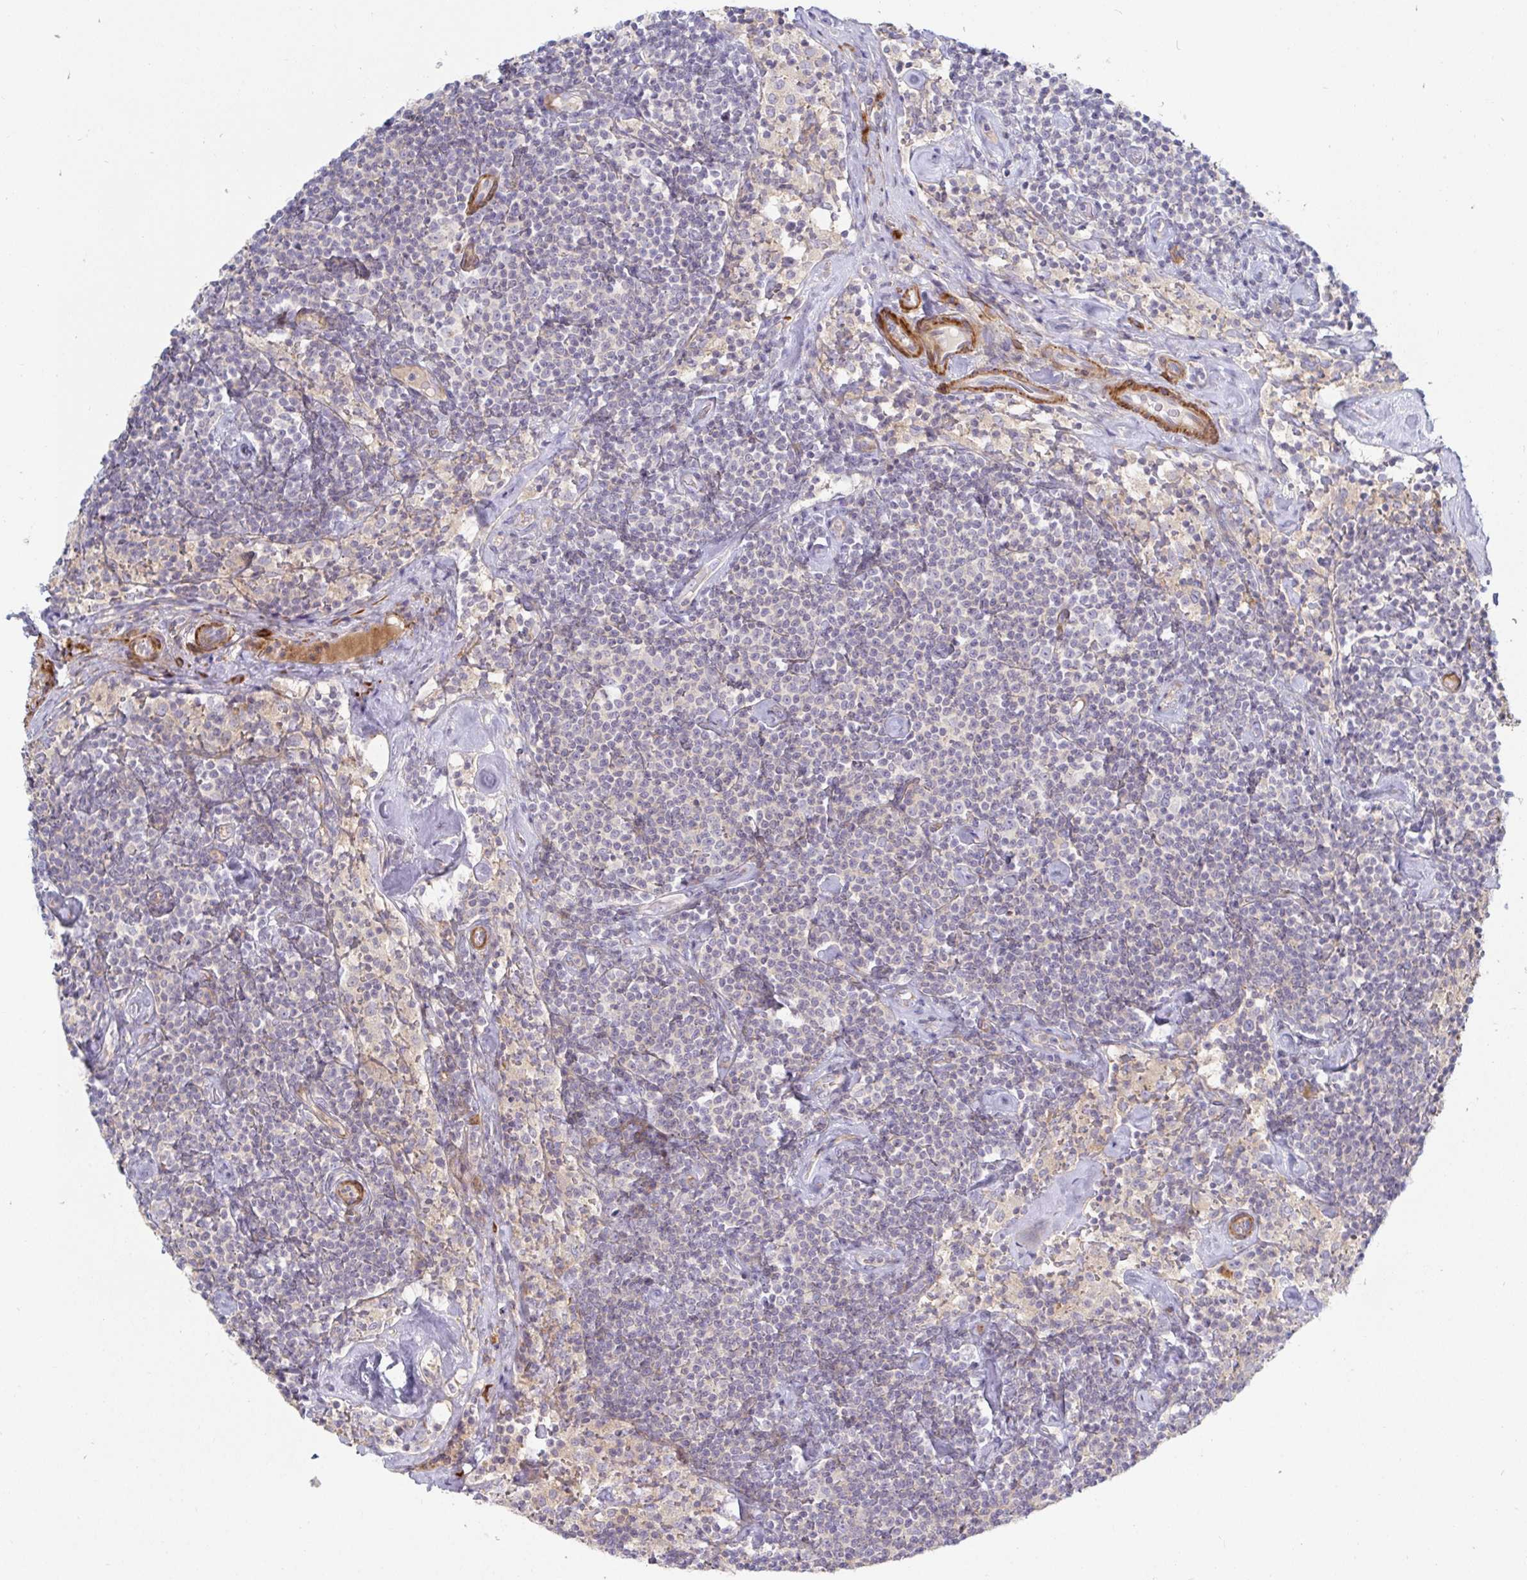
{"staining": {"intensity": "negative", "quantity": "none", "location": "none"}, "tissue": "lymphoma", "cell_type": "Tumor cells", "image_type": "cancer", "snomed": [{"axis": "morphology", "description": "Malignant lymphoma, non-Hodgkin's type, Low grade"}, {"axis": "topography", "description": "Lymph node"}], "caption": "Image shows no protein staining in tumor cells of lymphoma tissue.", "gene": "SSH2", "patient": {"sex": "male", "age": 81}}